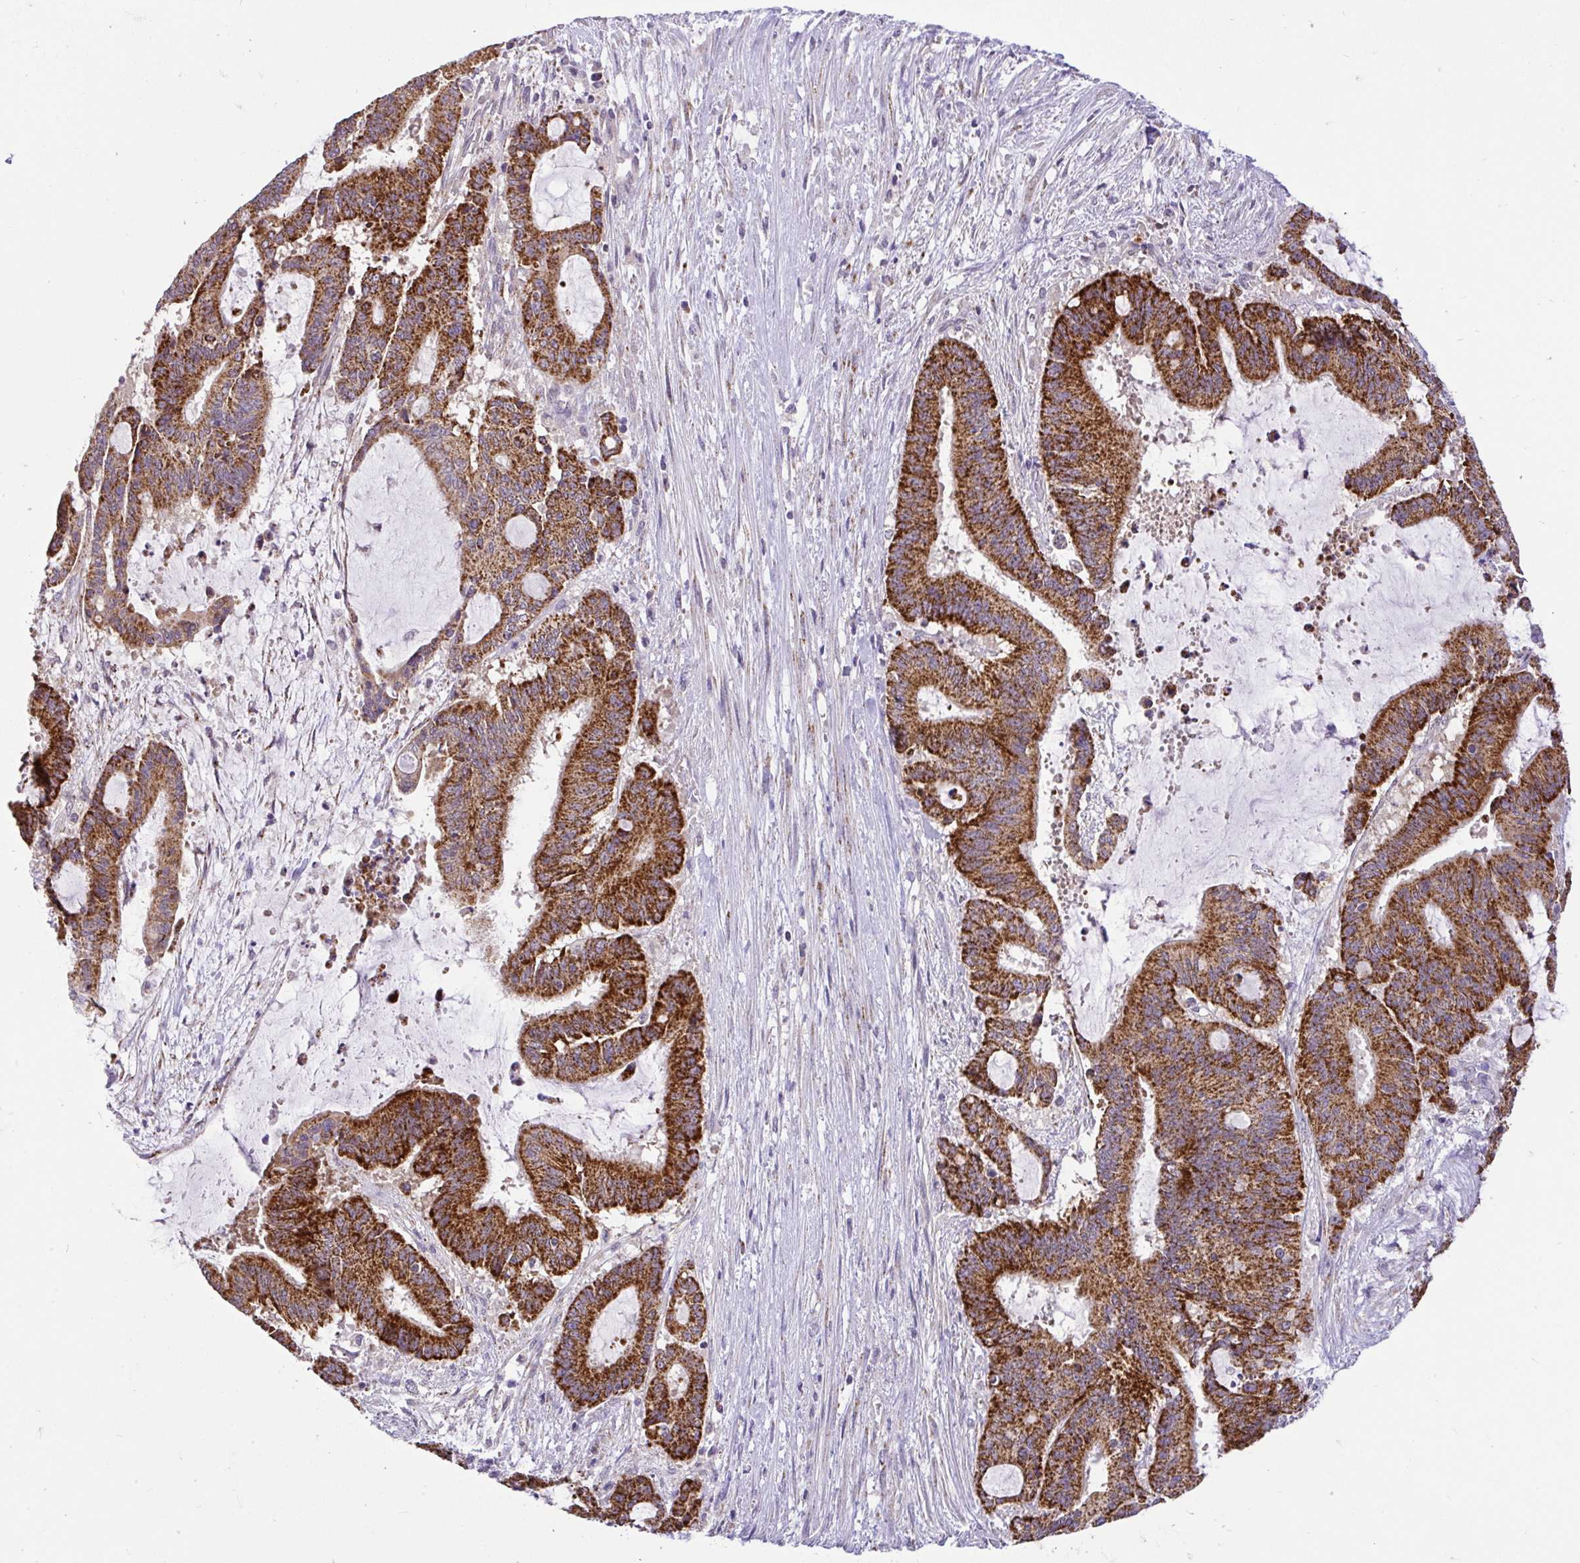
{"staining": {"intensity": "strong", "quantity": ">75%", "location": "cytoplasmic/membranous"}, "tissue": "liver cancer", "cell_type": "Tumor cells", "image_type": "cancer", "snomed": [{"axis": "morphology", "description": "Normal tissue, NOS"}, {"axis": "morphology", "description": "Cholangiocarcinoma"}, {"axis": "topography", "description": "Liver"}, {"axis": "topography", "description": "Peripheral nerve tissue"}], "caption": "Cholangiocarcinoma (liver) stained with a protein marker exhibits strong staining in tumor cells.", "gene": "PYCR2", "patient": {"sex": "female", "age": 73}}